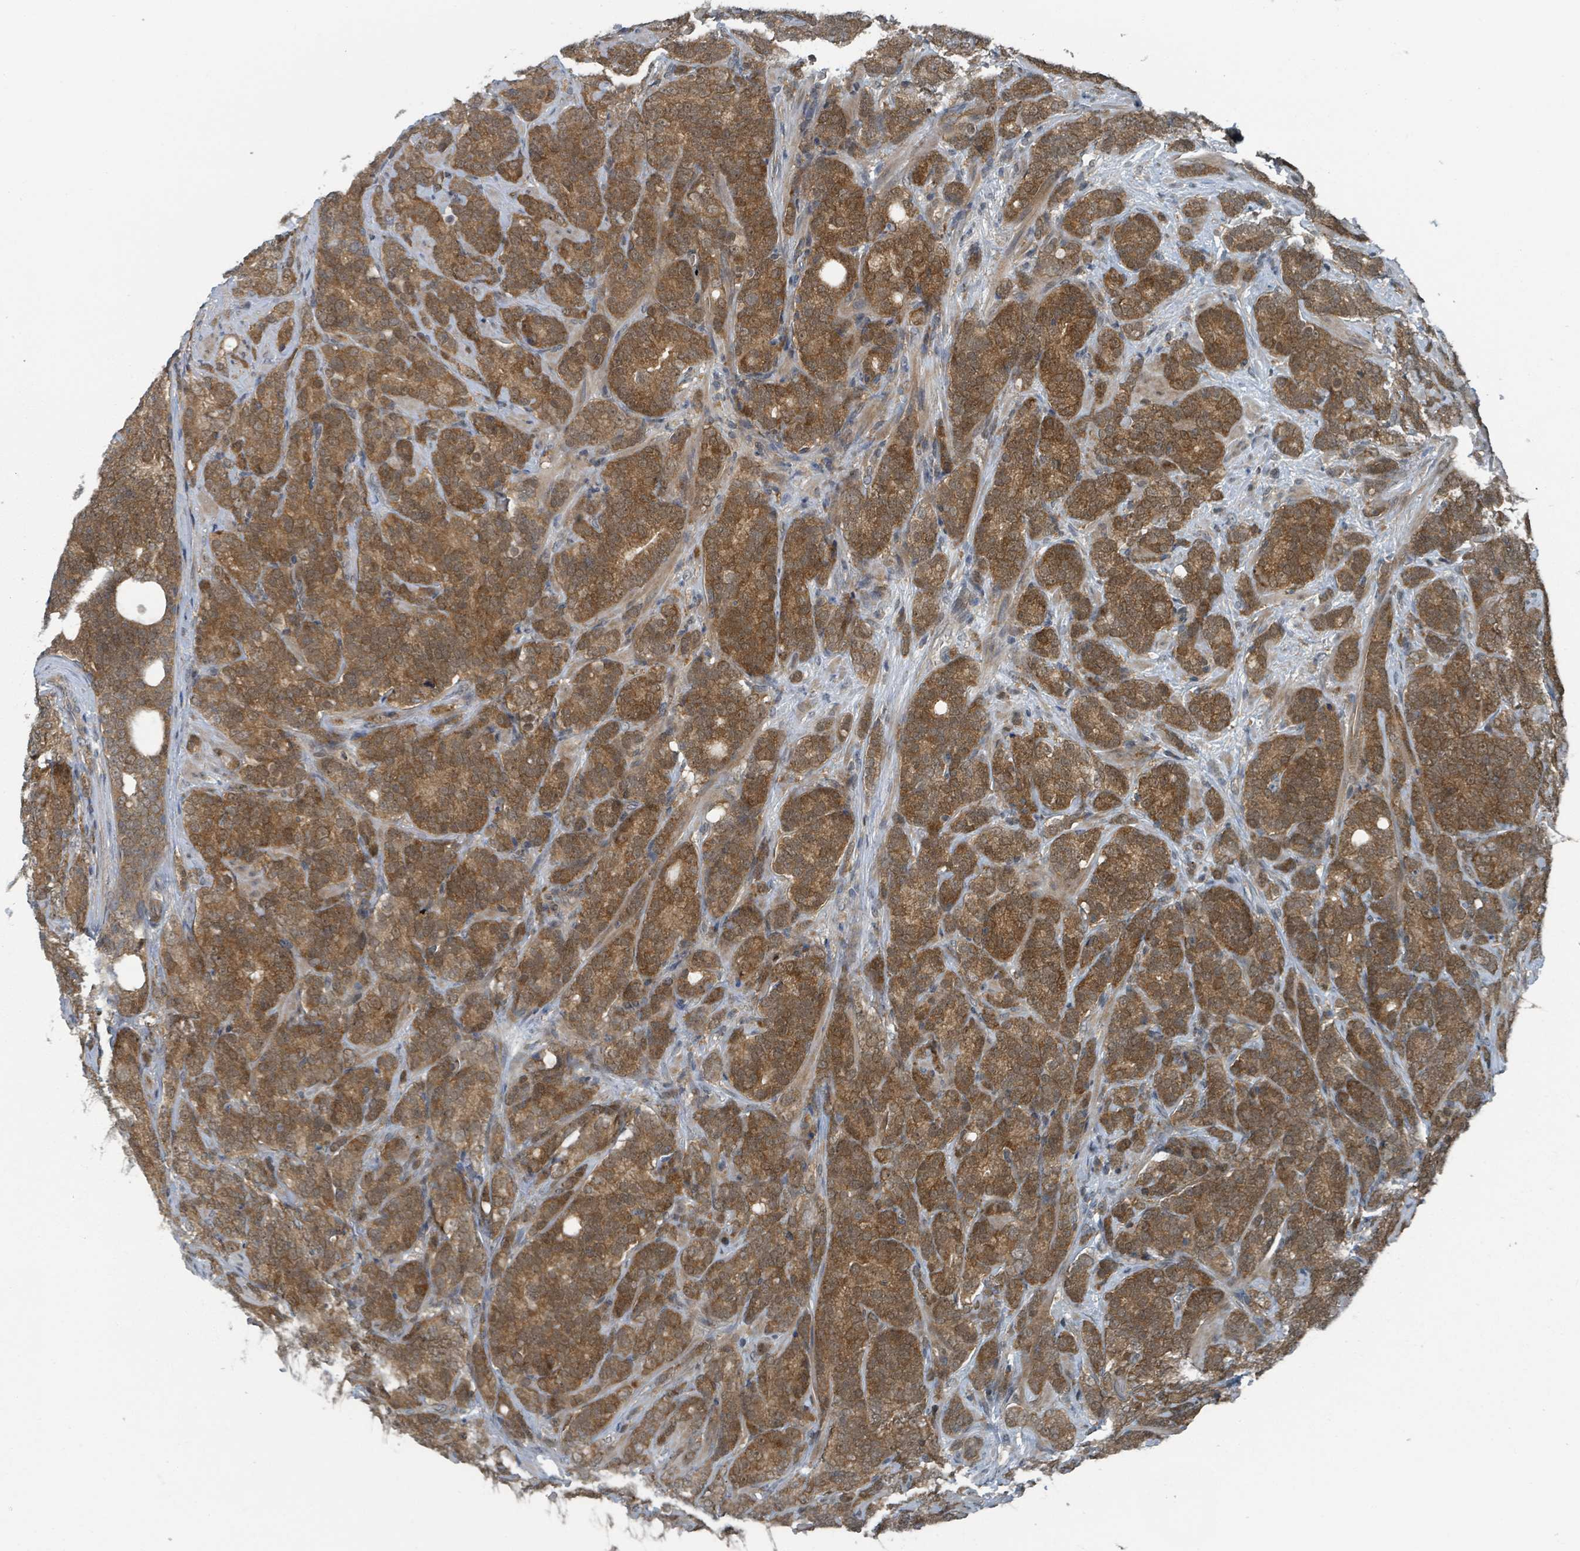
{"staining": {"intensity": "moderate", "quantity": ">75%", "location": "cytoplasmic/membranous,nuclear"}, "tissue": "prostate cancer", "cell_type": "Tumor cells", "image_type": "cancer", "snomed": [{"axis": "morphology", "description": "Adenocarcinoma, High grade"}, {"axis": "topography", "description": "Prostate"}], "caption": "Approximately >75% of tumor cells in human prostate adenocarcinoma (high-grade) display moderate cytoplasmic/membranous and nuclear protein expression as visualized by brown immunohistochemical staining.", "gene": "GOLGA7", "patient": {"sex": "male", "age": 64}}